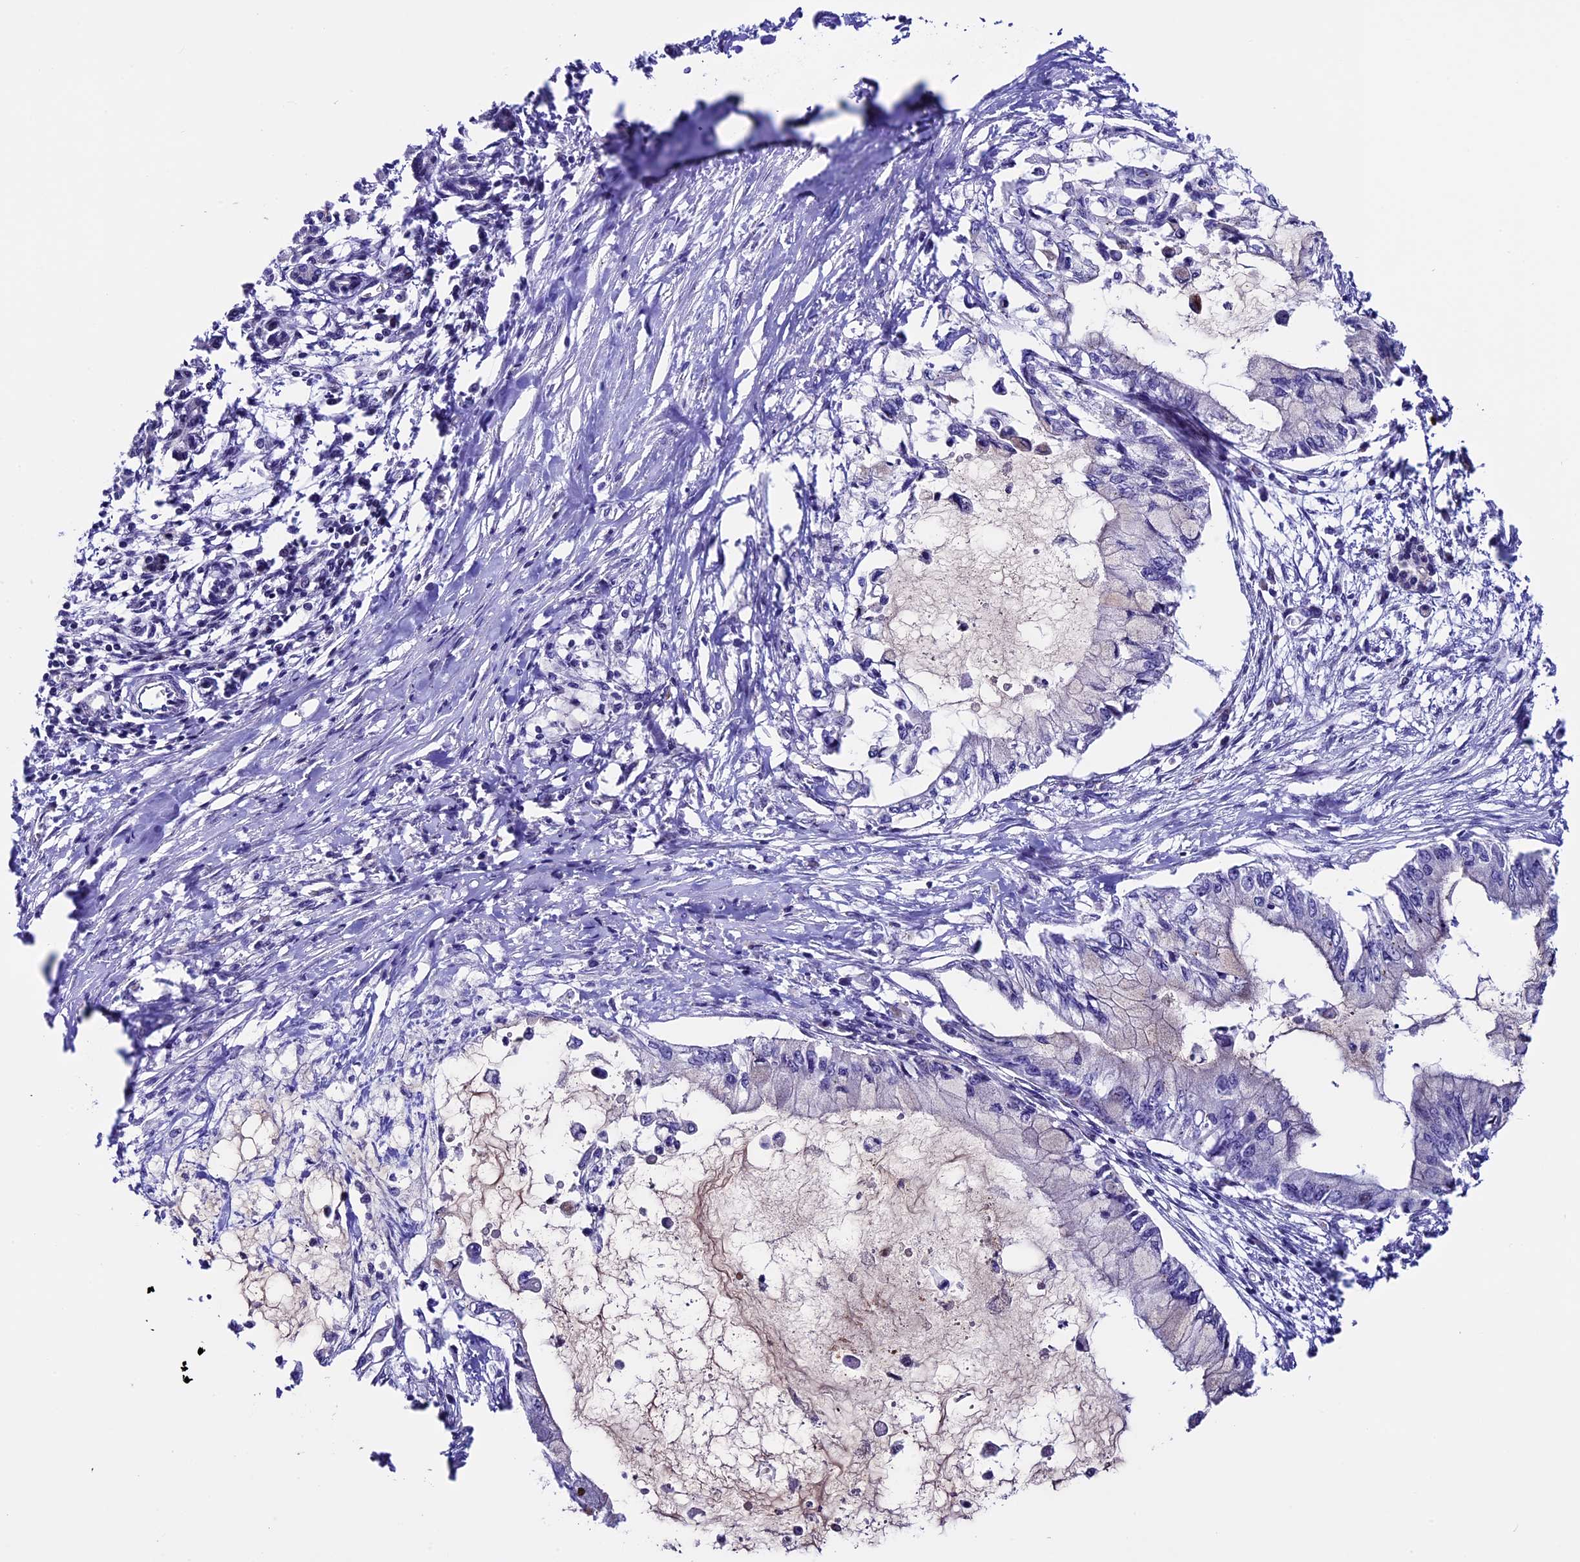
{"staining": {"intensity": "negative", "quantity": "none", "location": "none"}, "tissue": "pancreatic cancer", "cell_type": "Tumor cells", "image_type": "cancer", "snomed": [{"axis": "morphology", "description": "Adenocarcinoma, NOS"}, {"axis": "topography", "description": "Pancreas"}], "caption": "Human pancreatic cancer (adenocarcinoma) stained for a protein using immunohistochemistry displays no positivity in tumor cells.", "gene": "TMEM171", "patient": {"sex": "male", "age": 48}}